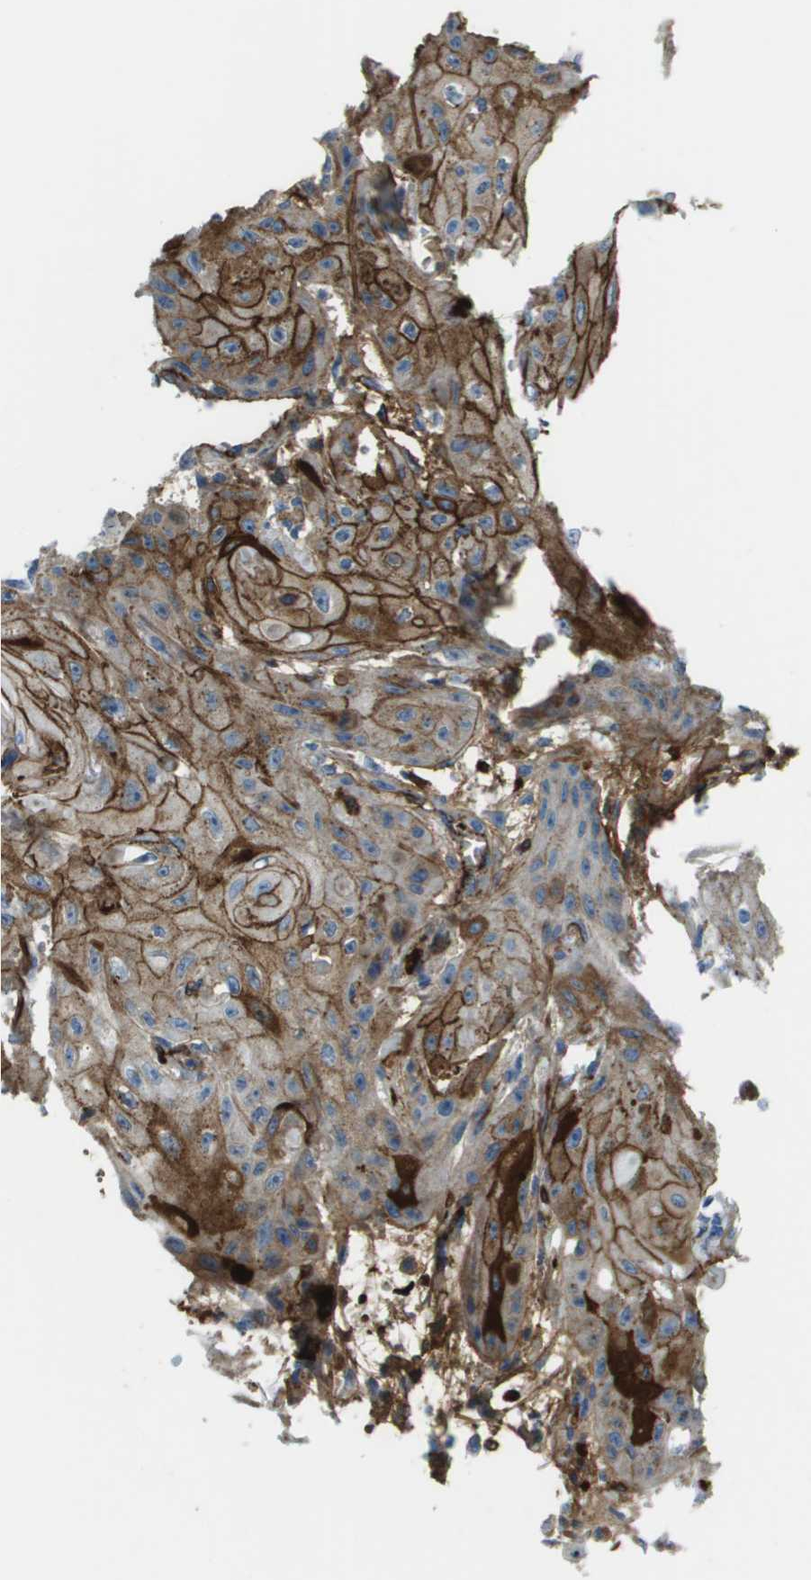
{"staining": {"intensity": "moderate", "quantity": ">75%", "location": "cytoplasmic/membranous"}, "tissue": "skin cancer", "cell_type": "Tumor cells", "image_type": "cancer", "snomed": [{"axis": "morphology", "description": "Squamous cell carcinoma, NOS"}, {"axis": "topography", "description": "Skin"}], "caption": "Protein staining demonstrates moderate cytoplasmic/membranous positivity in approximately >75% of tumor cells in squamous cell carcinoma (skin). Nuclei are stained in blue.", "gene": "SDC1", "patient": {"sex": "male", "age": 74}}